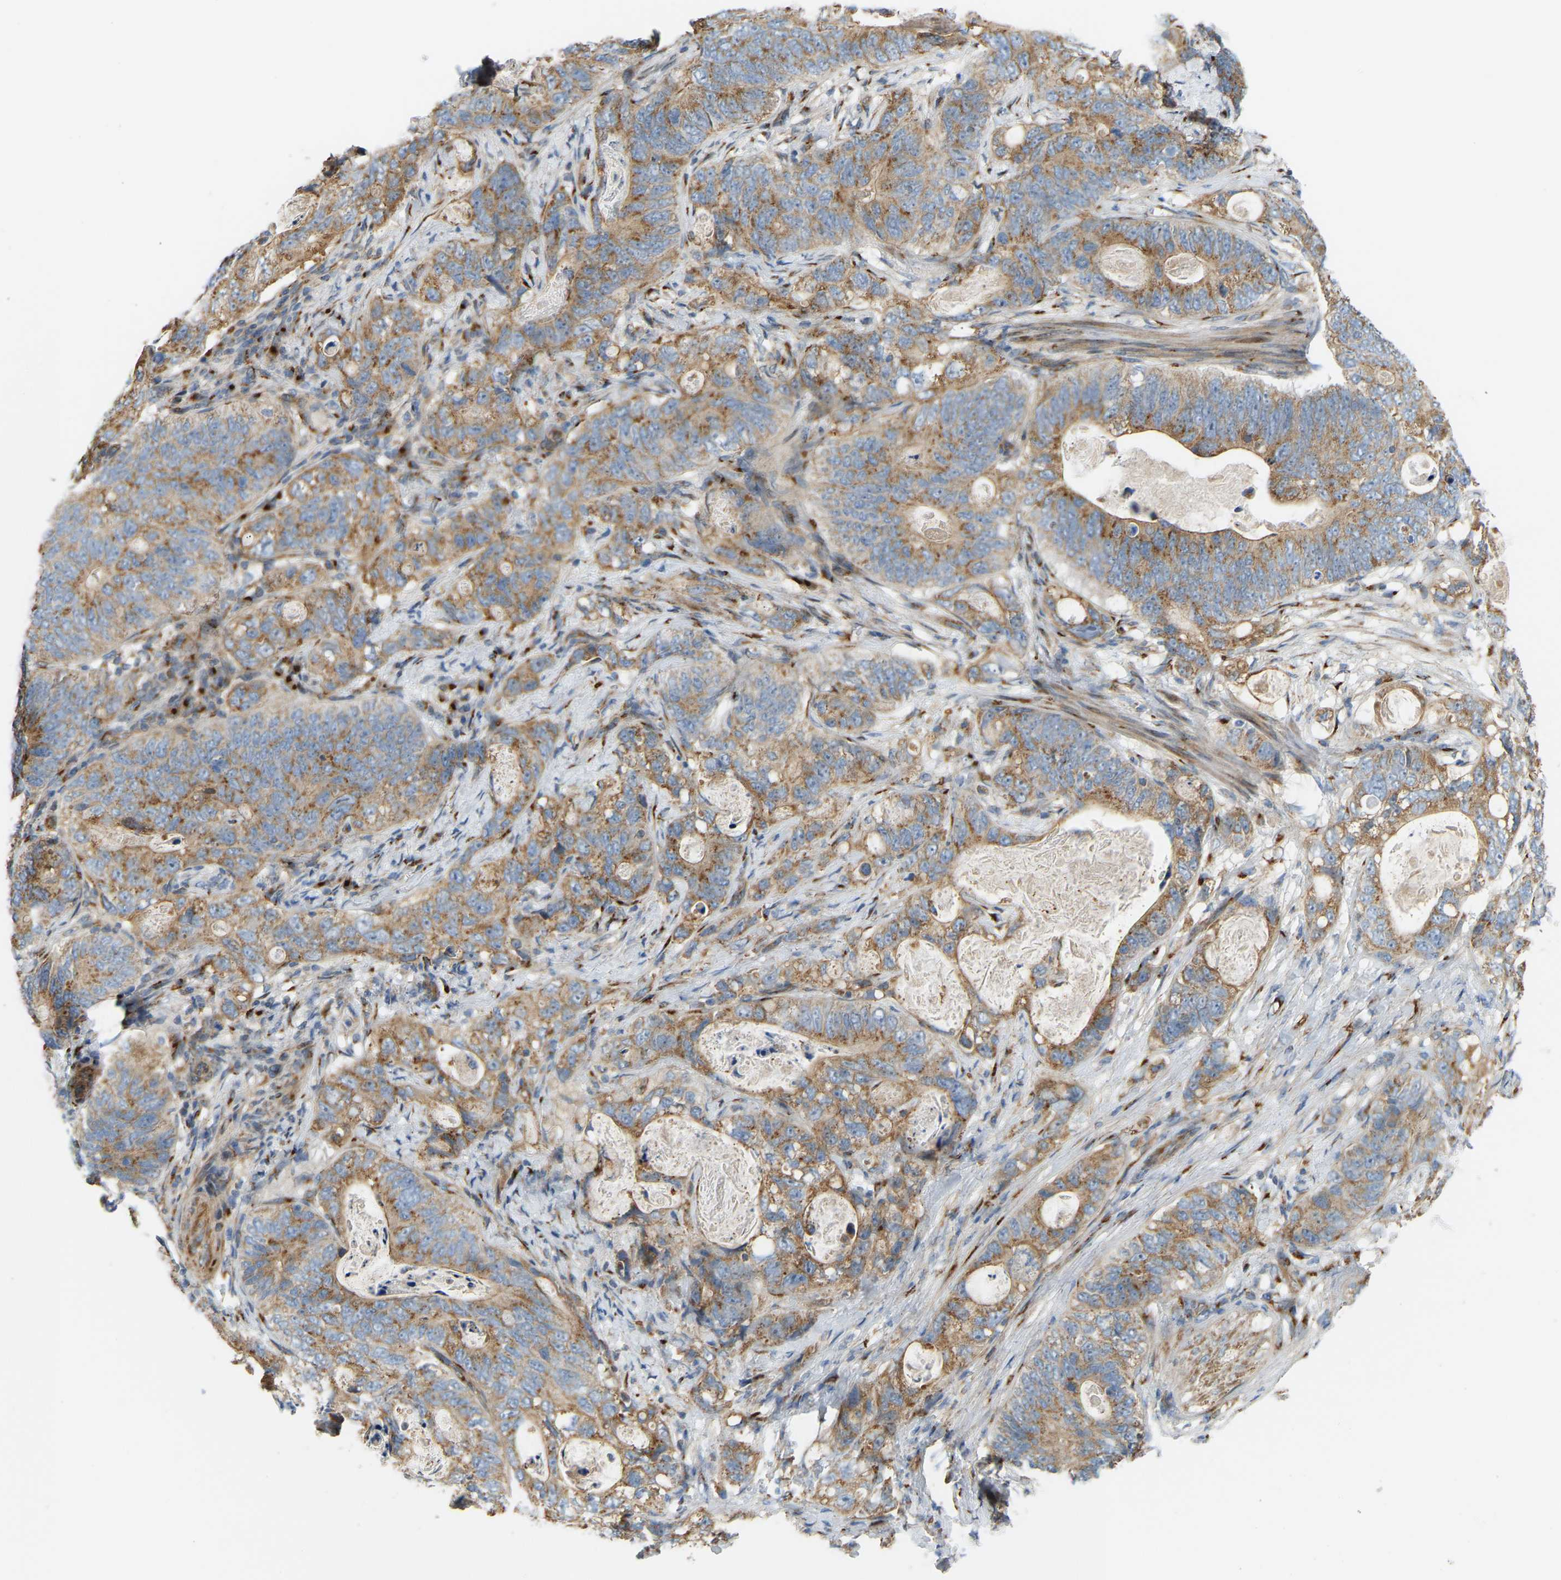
{"staining": {"intensity": "moderate", "quantity": ">75%", "location": "cytoplasmic/membranous"}, "tissue": "stomach cancer", "cell_type": "Tumor cells", "image_type": "cancer", "snomed": [{"axis": "morphology", "description": "Normal tissue, NOS"}, {"axis": "morphology", "description": "Adenocarcinoma, NOS"}, {"axis": "topography", "description": "Stomach"}], "caption": "IHC photomicrograph of neoplastic tissue: human adenocarcinoma (stomach) stained using IHC displays medium levels of moderate protein expression localized specifically in the cytoplasmic/membranous of tumor cells, appearing as a cytoplasmic/membranous brown color.", "gene": "YIPF2", "patient": {"sex": "female", "age": 89}}